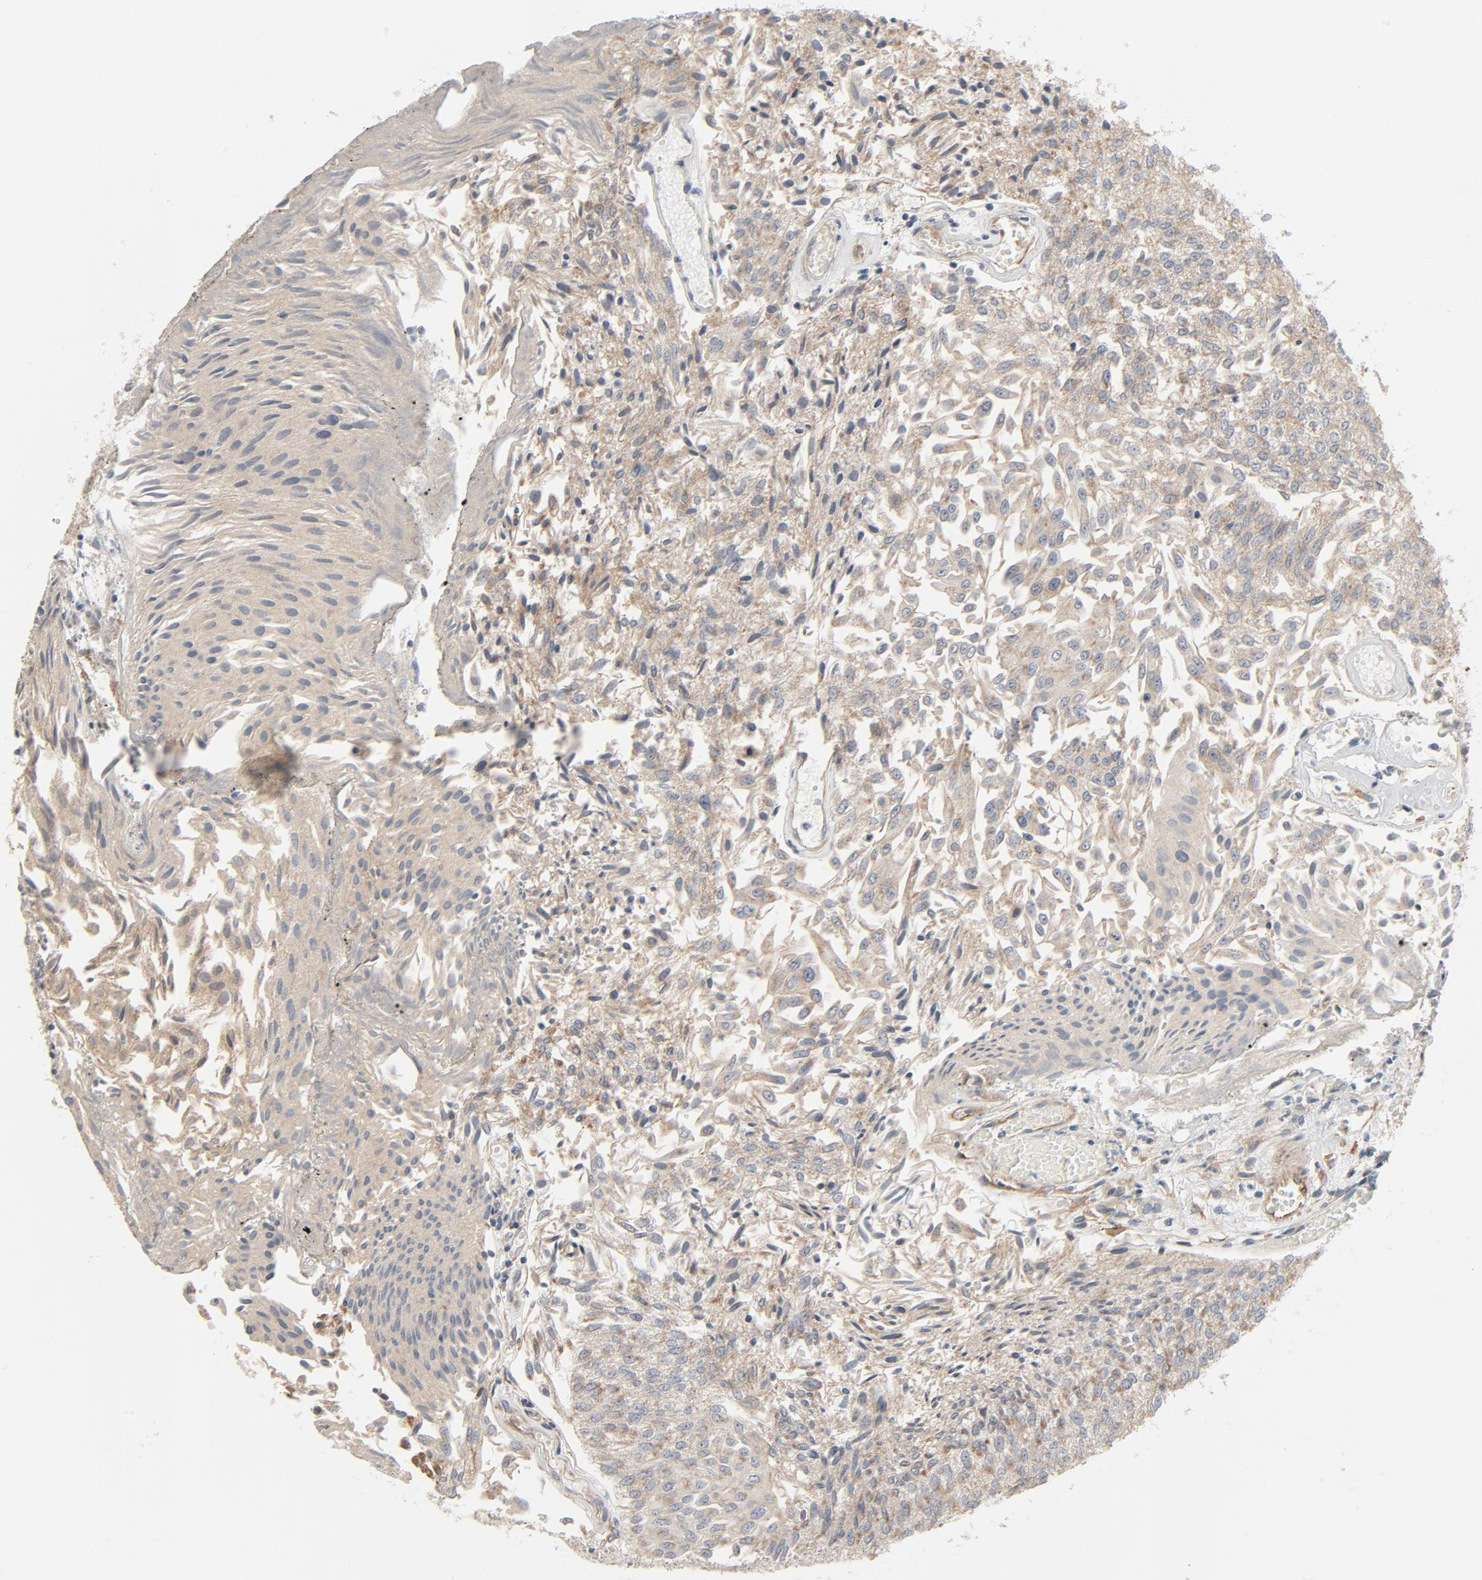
{"staining": {"intensity": "moderate", "quantity": ">75%", "location": "cytoplasmic/membranous"}, "tissue": "urothelial cancer", "cell_type": "Tumor cells", "image_type": "cancer", "snomed": [{"axis": "morphology", "description": "Urothelial carcinoma, Low grade"}, {"axis": "topography", "description": "Urinary bladder"}], "caption": "A micrograph showing moderate cytoplasmic/membranous staining in about >75% of tumor cells in low-grade urothelial carcinoma, as visualized by brown immunohistochemical staining.", "gene": "TRIOBP", "patient": {"sex": "male", "age": 86}}